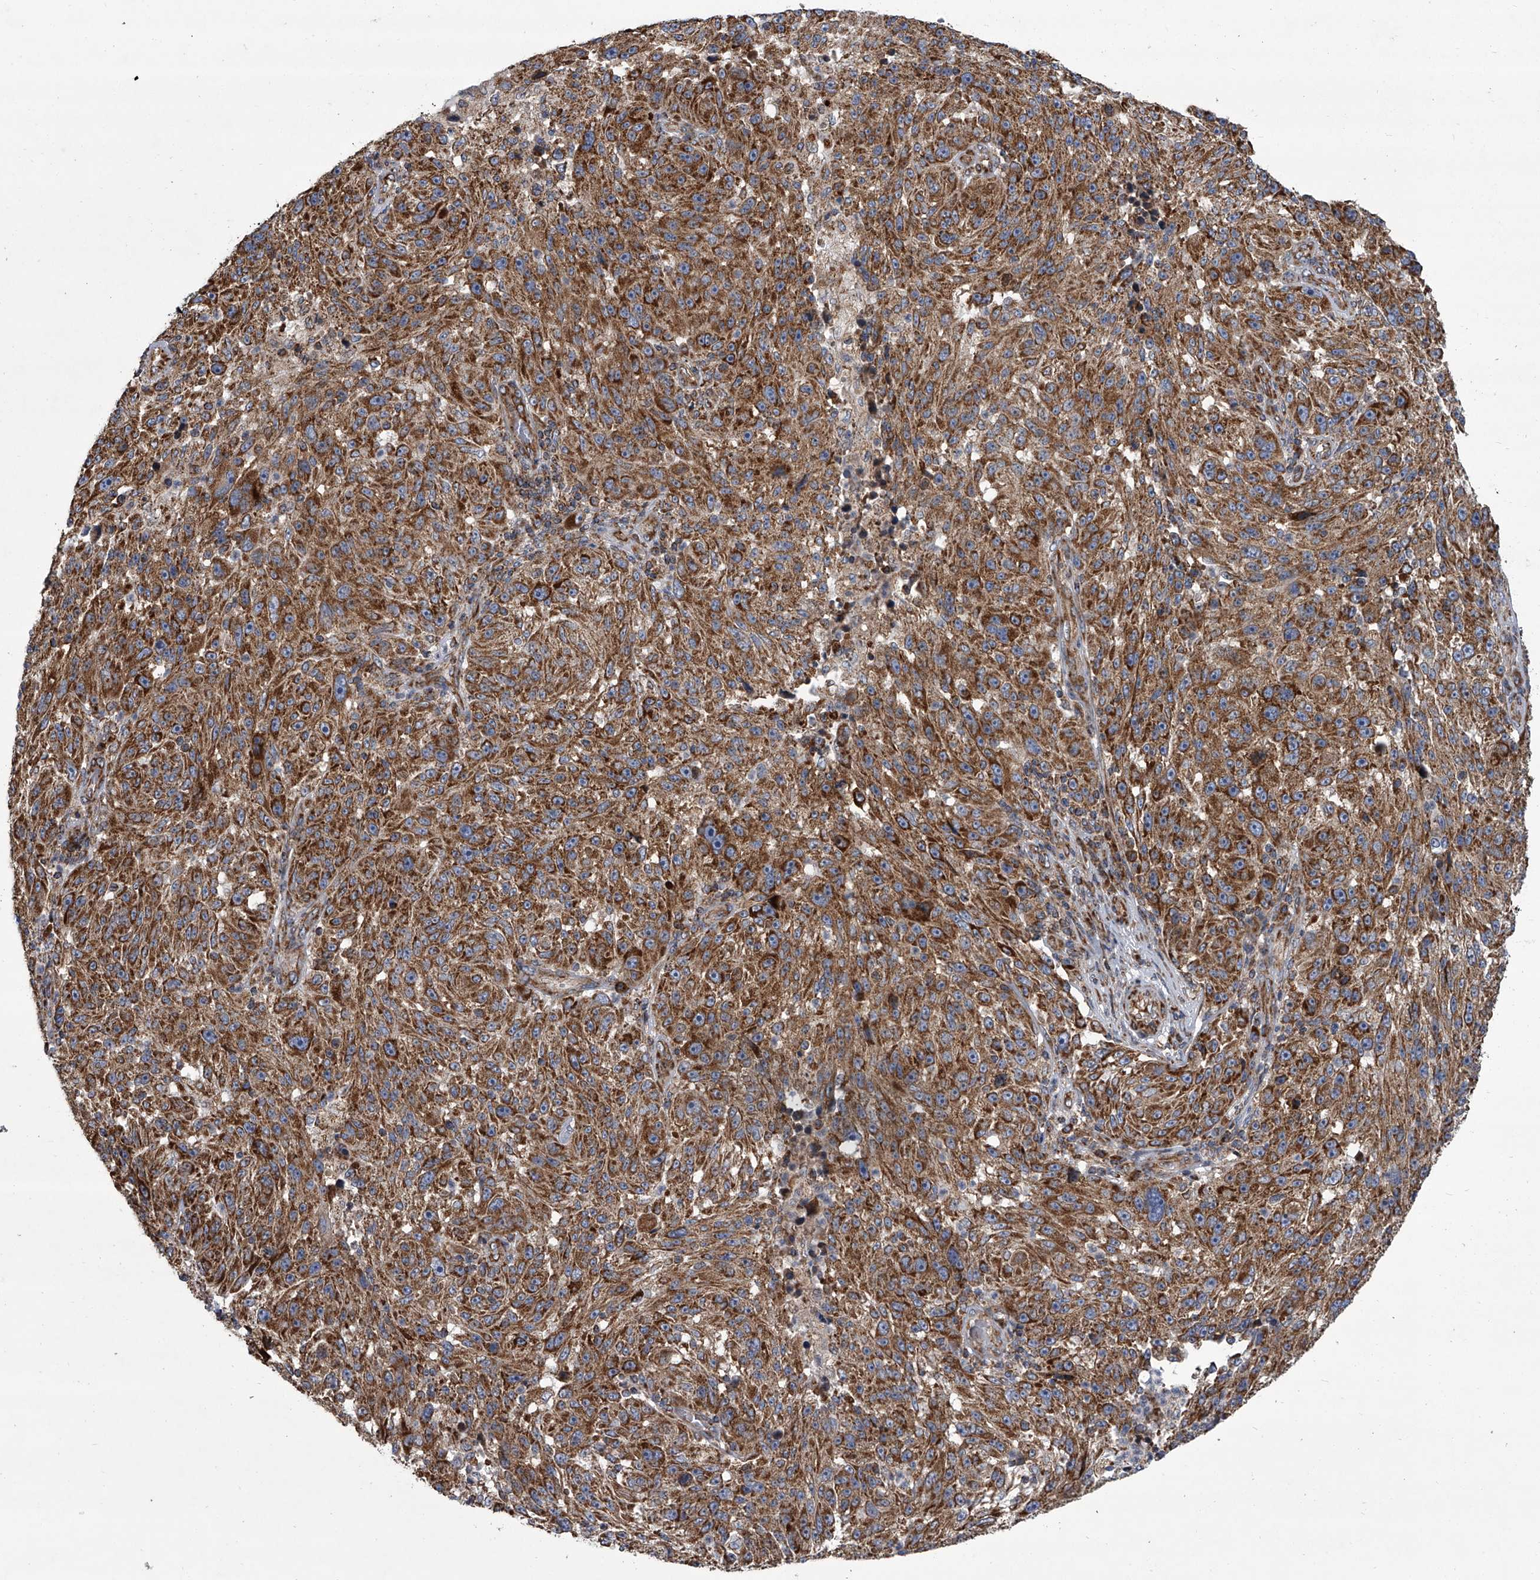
{"staining": {"intensity": "moderate", "quantity": ">75%", "location": "cytoplasmic/membranous"}, "tissue": "melanoma", "cell_type": "Tumor cells", "image_type": "cancer", "snomed": [{"axis": "morphology", "description": "Malignant melanoma, NOS"}, {"axis": "topography", "description": "Skin"}], "caption": "Immunohistochemical staining of malignant melanoma exhibits medium levels of moderate cytoplasmic/membranous expression in about >75% of tumor cells. The protein of interest is stained brown, and the nuclei are stained in blue (DAB IHC with brightfield microscopy, high magnification).", "gene": "ZC3H15", "patient": {"sex": "male", "age": 53}}